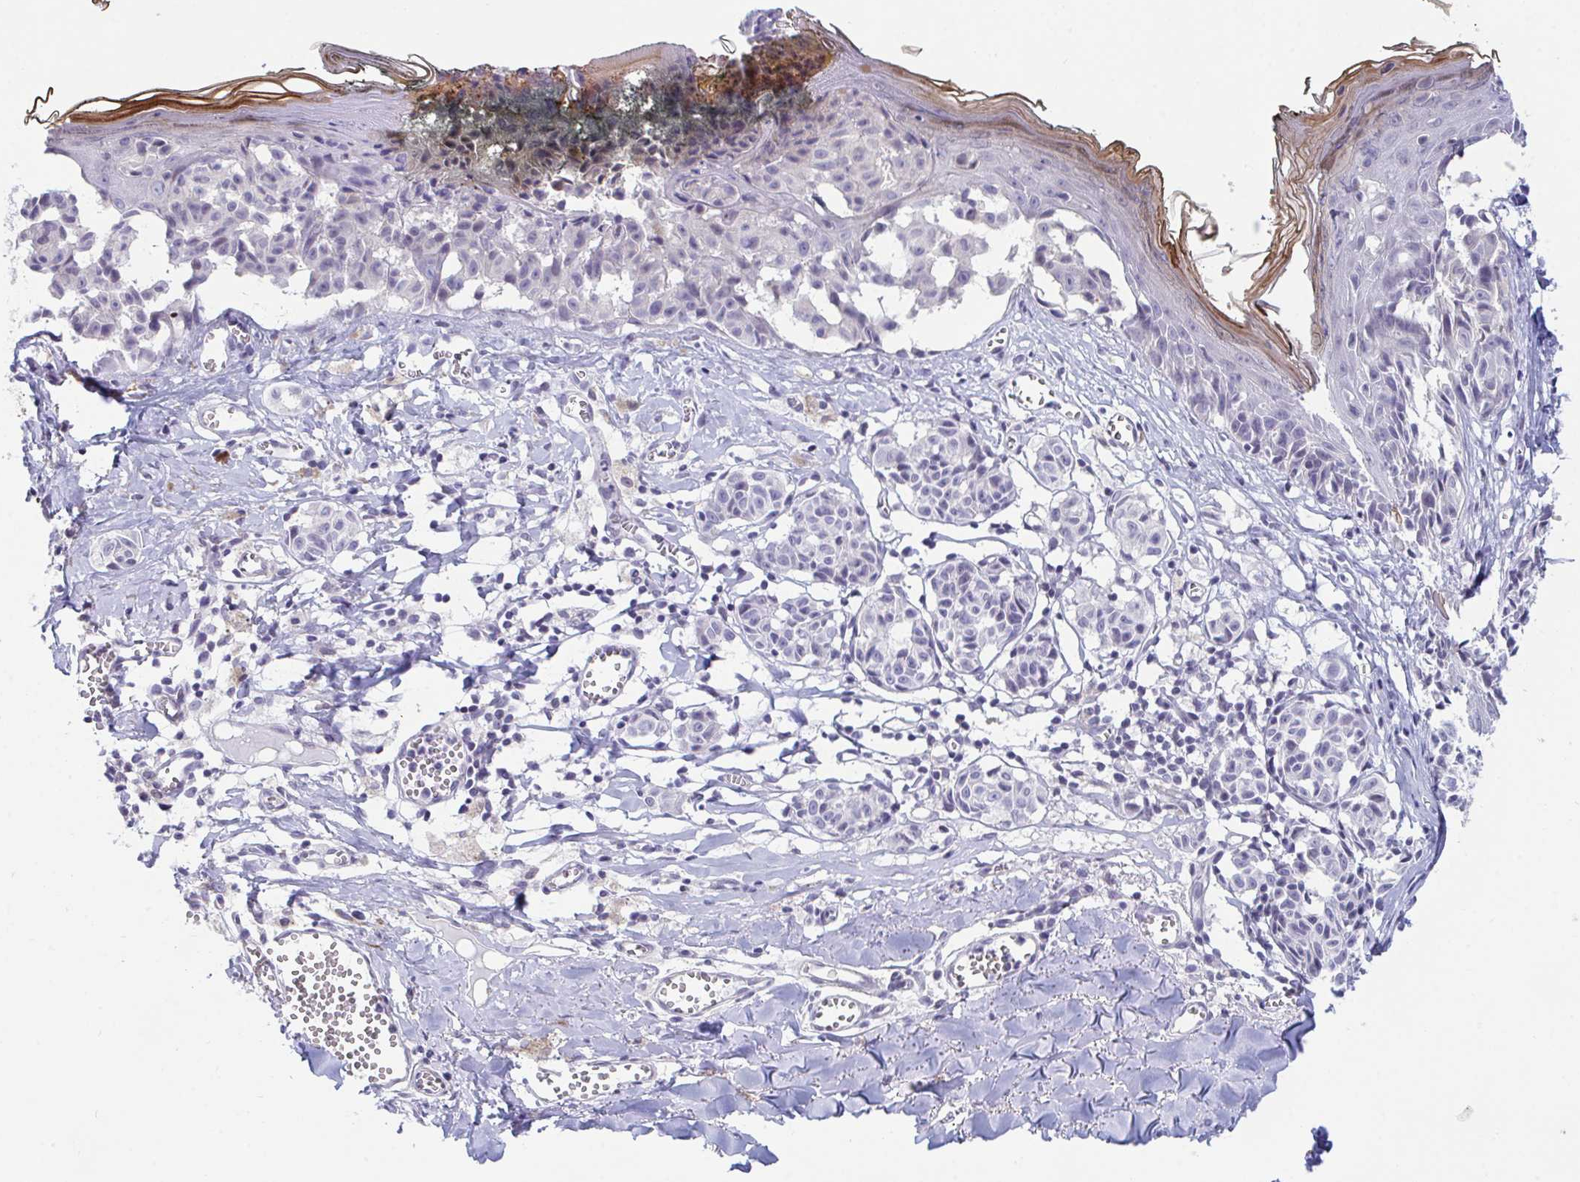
{"staining": {"intensity": "negative", "quantity": "none", "location": "none"}, "tissue": "melanoma", "cell_type": "Tumor cells", "image_type": "cancer", "snomed": [{"axis": "morphology", "description": "Malignant melanoma, NOS"}, {"axis": "topography", "description": "Skin"}], "caption": "This is an immunohistochemistry micrograph of malignant melanoma. There is no positivity in tumor cells.", "gene": "ATP6V0D2", "patient": {"sex": "female", "age": 43}}